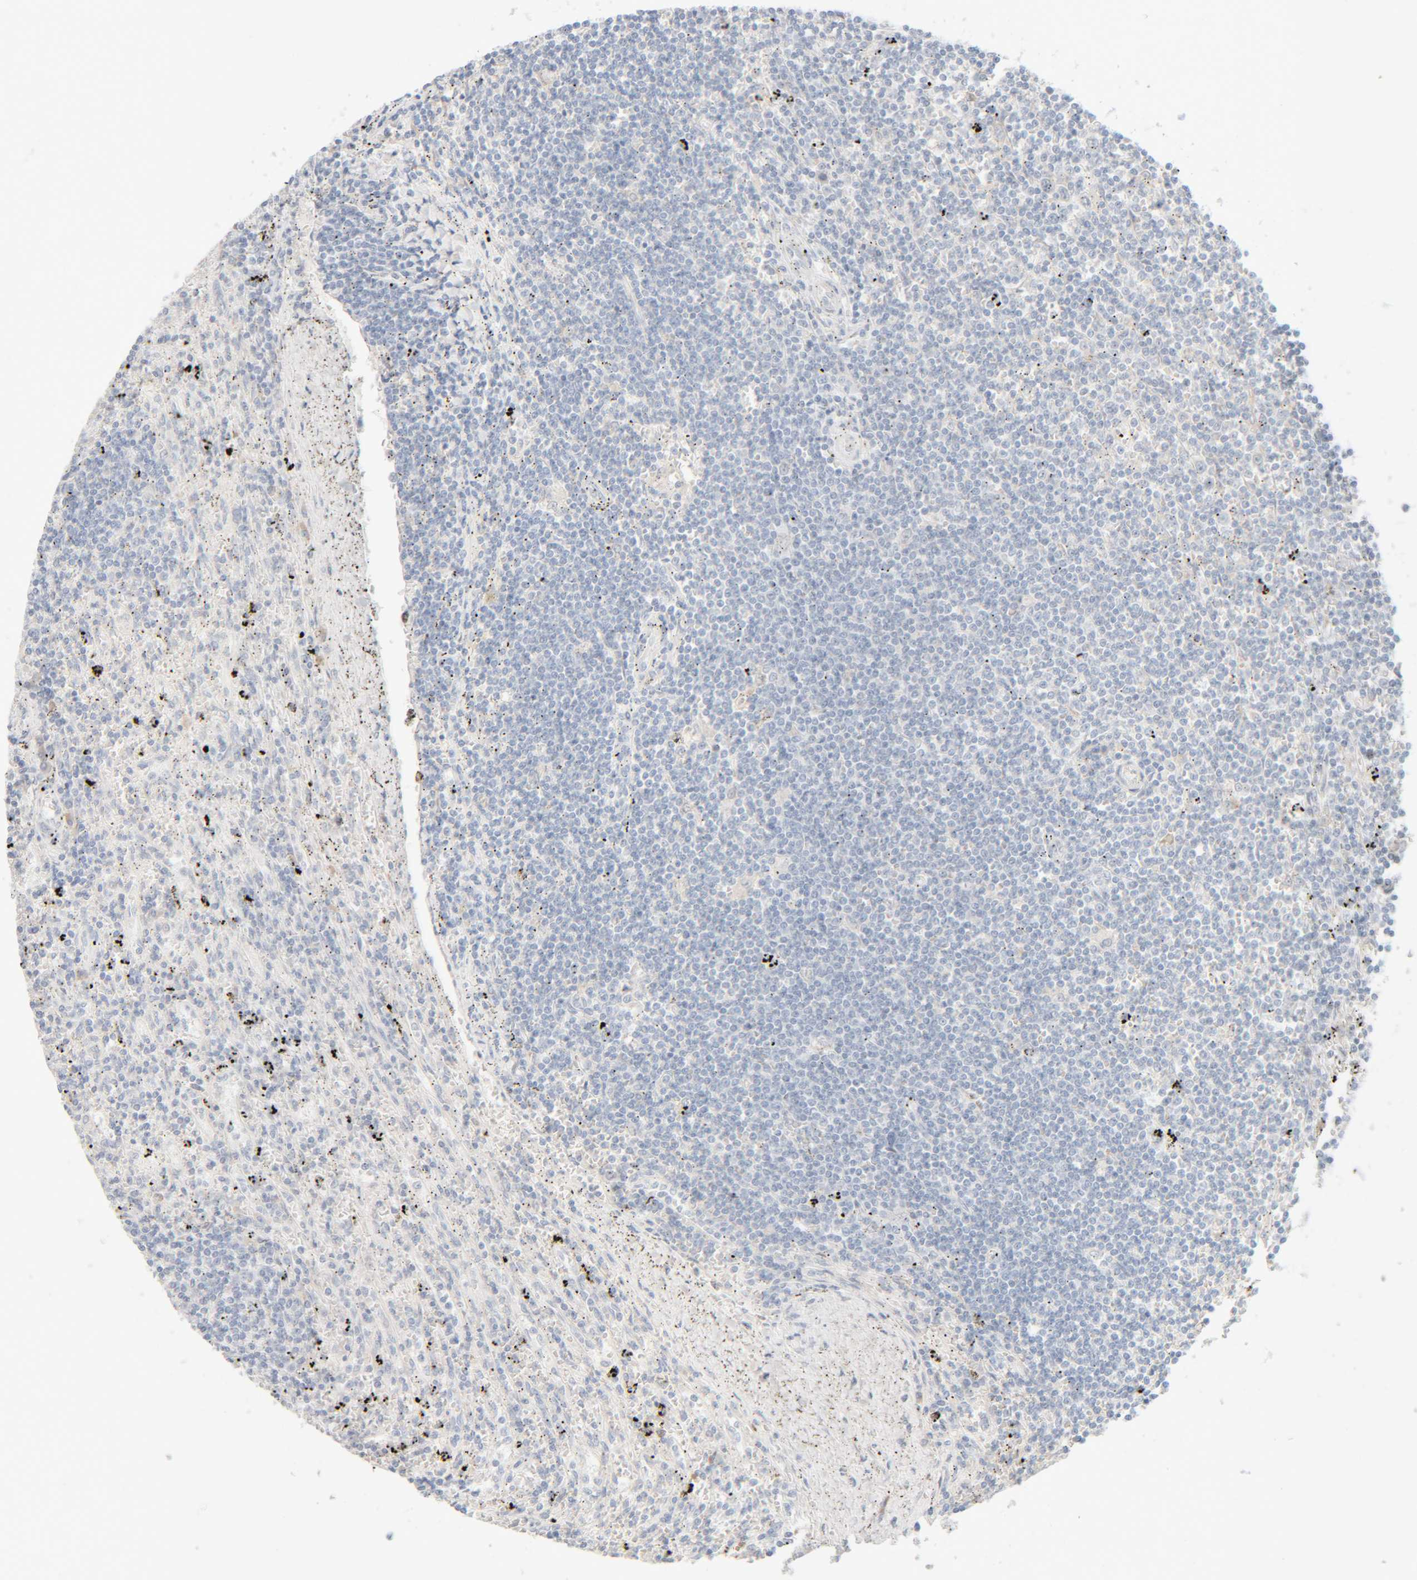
{"staining": {"intensity": "negative", "quantity": "none", "location": "none"}, "tissue": "lymphoma", "cell_type": "Tumor cells", "image_type": "cancer", "snomed": [{"axis": "morphology", "description": "Malignant lymphoma, non-Hodgkin's type, Low grade"}, {"axis": "topography", "description": "Spleen"}], "caption": "DAB immunohistochemical staining of human low-grade malignant lymphoma, non-Hodgkin's type demonstrates no significant positivity in tumor cells.", "gene": "RIDA", "patient": {"sex": "male", "age": 76}}